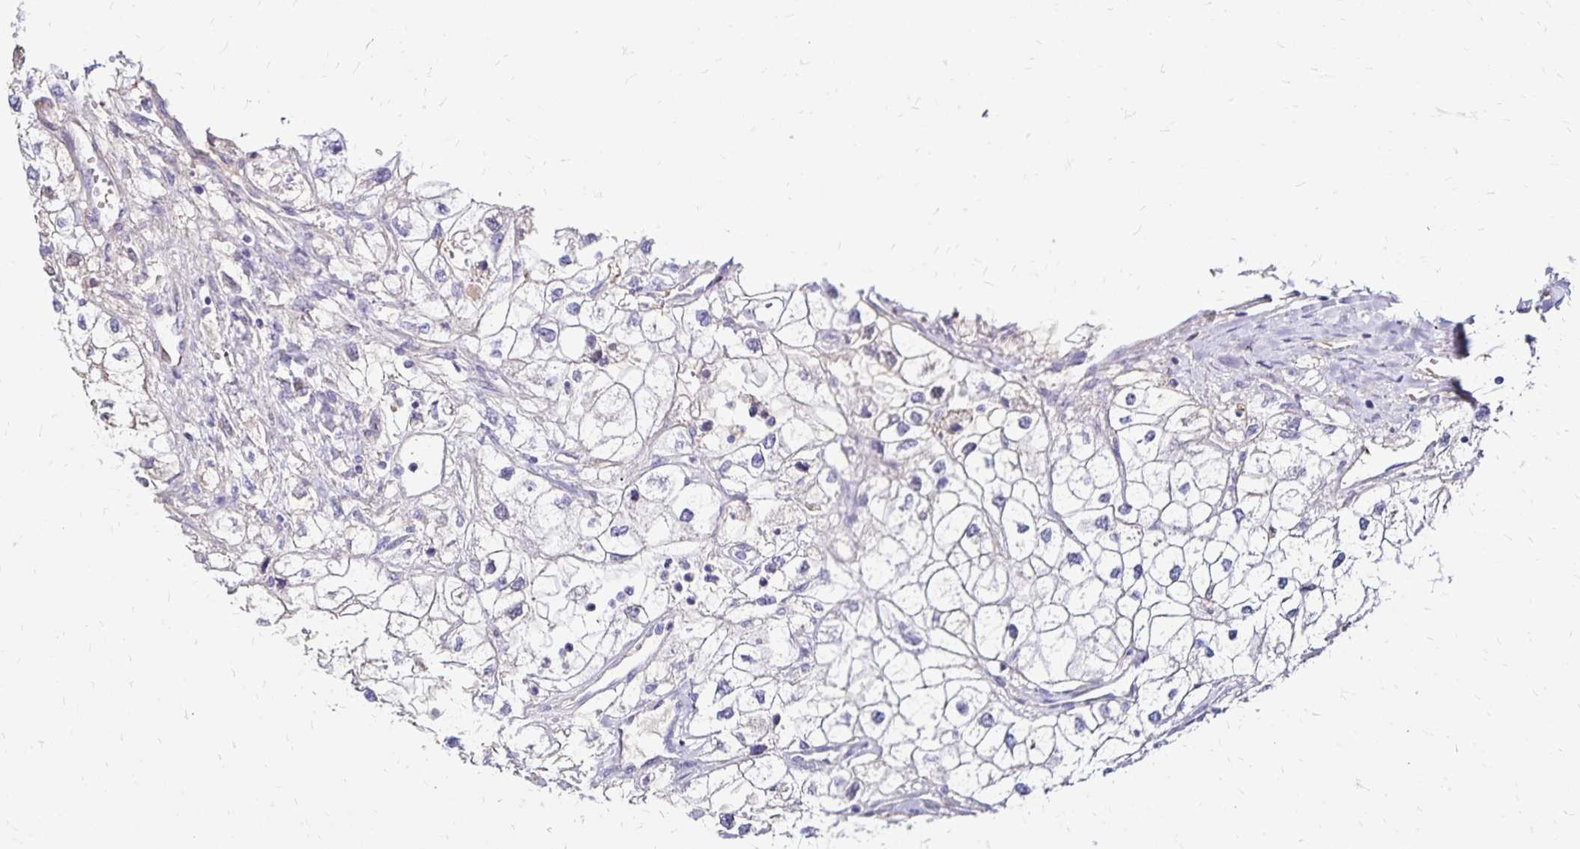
{"staining": {"intensity": "negative", "quantity": "none", "location": "none"}, "tissue": "renal cancer", "cell_type": "Tumor cells", "image_type": "cancer", "snomed": [{"axis": "morphology", "description": "Adenocarcinoma, NOS"}, {"axis": "topography", "description": "Kidney"}], "caption": "Human renal cancer (adenocarcinoma) stained for a protein using IHC exhibits no expression in tumor cells.", "gene": "KISS1", "patient": {"sex": "male", "age": 59}}